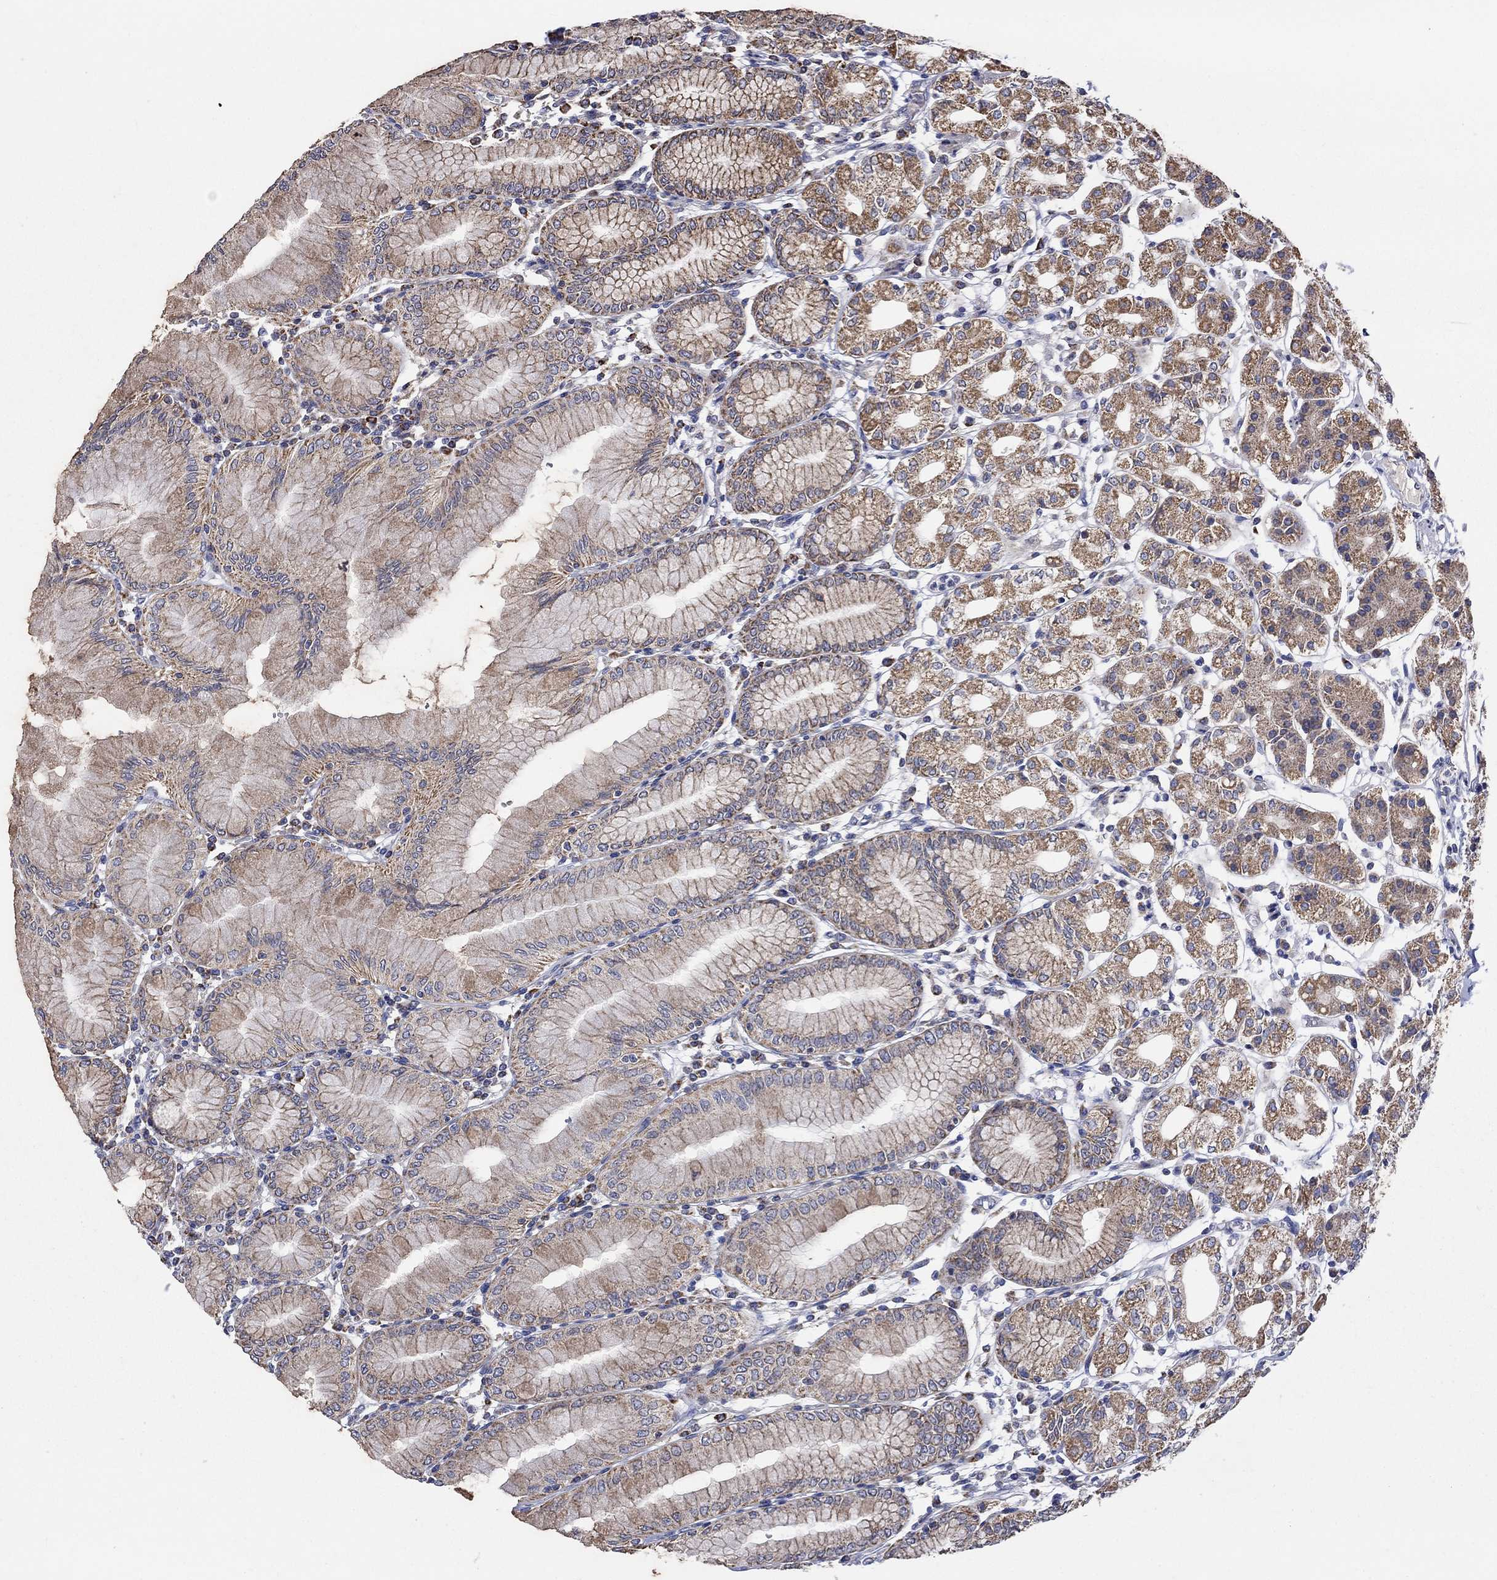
{"staining": {"intensity": "moderate", "quantity": "25%-75%", "location": "cytoplasmic/membranous"}, "tissue": "stomach", "cell_type": "Glandular cells", "image_type": "normal", "snomed": [{"axis": "morphology", "description": "Normal tissue, NOS"}, {"axis": "topography", "description": "Skeletal muscle"}, {"axis": "topography", "description": "Stomach"}], "caption": "Immunohistochemical staining of normal human stomach demonstrates medium levels of moderate cytoplasmic/membranous positivity in approximately 25%-75% of glandular cells.", "gene": "HPS5", "patient": {"sex": "female", "age": 57}}